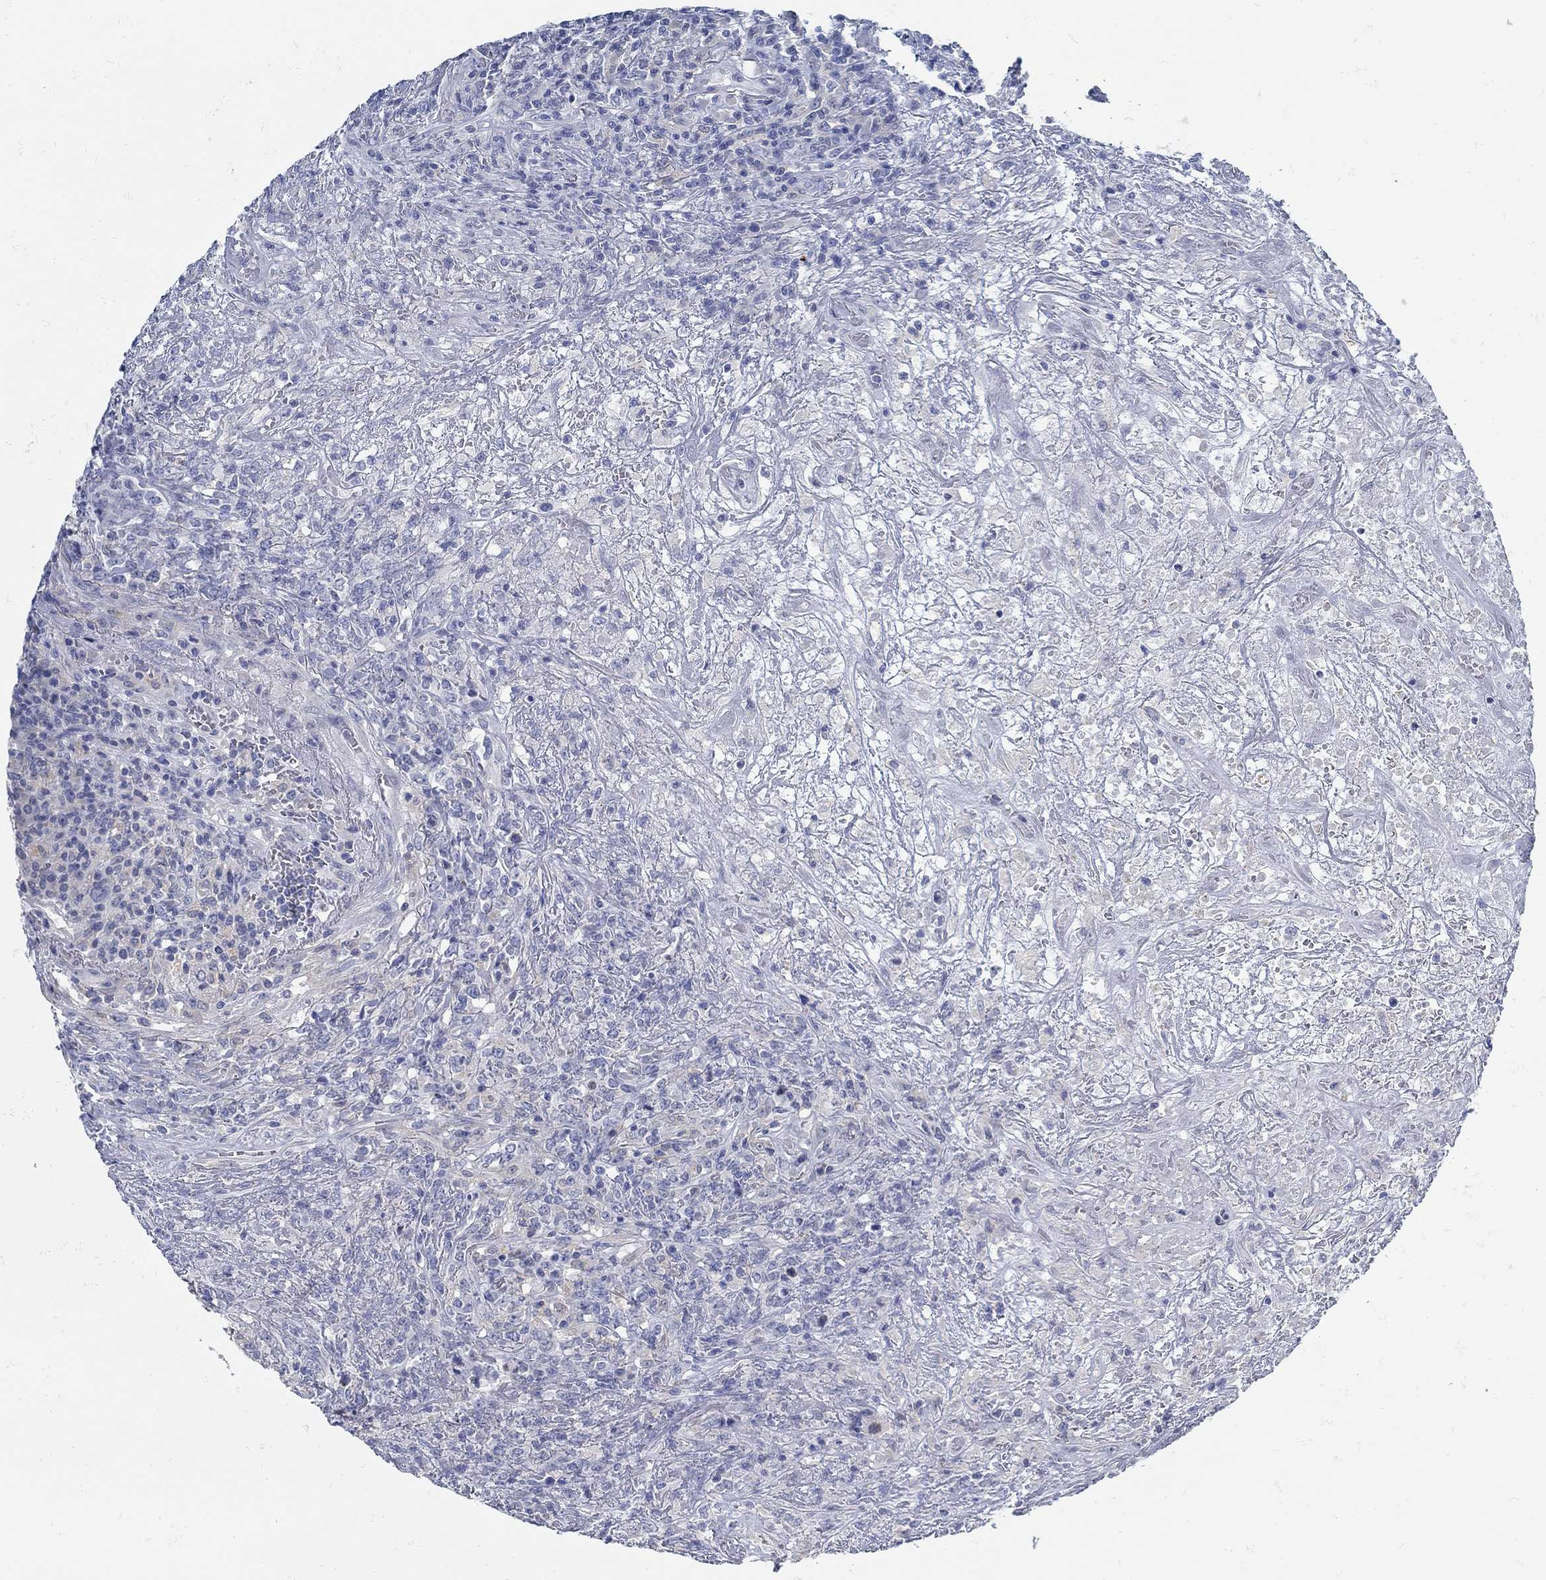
{"staining": {"intensity": "negative", "quantity": "none", "location": "none"}, "tissue": "lymphoma", "cell_type": "Tumor cells", "image_type": "cancer", "snomed": [{"axis": "morphology", "description": "Malignant lymphoma, non-Hodgkin's type, High grade"}, {"axis": "topography", "description": "Lung"}], "caption": "Immunohistochemical staining of human malignant lymphoma, non-Hodgkin's type (high-grade) demonstrates no significant expression in tumor cells.", "gene": "ZFAND4", "patient": {"sex": "male", "age": 79}}